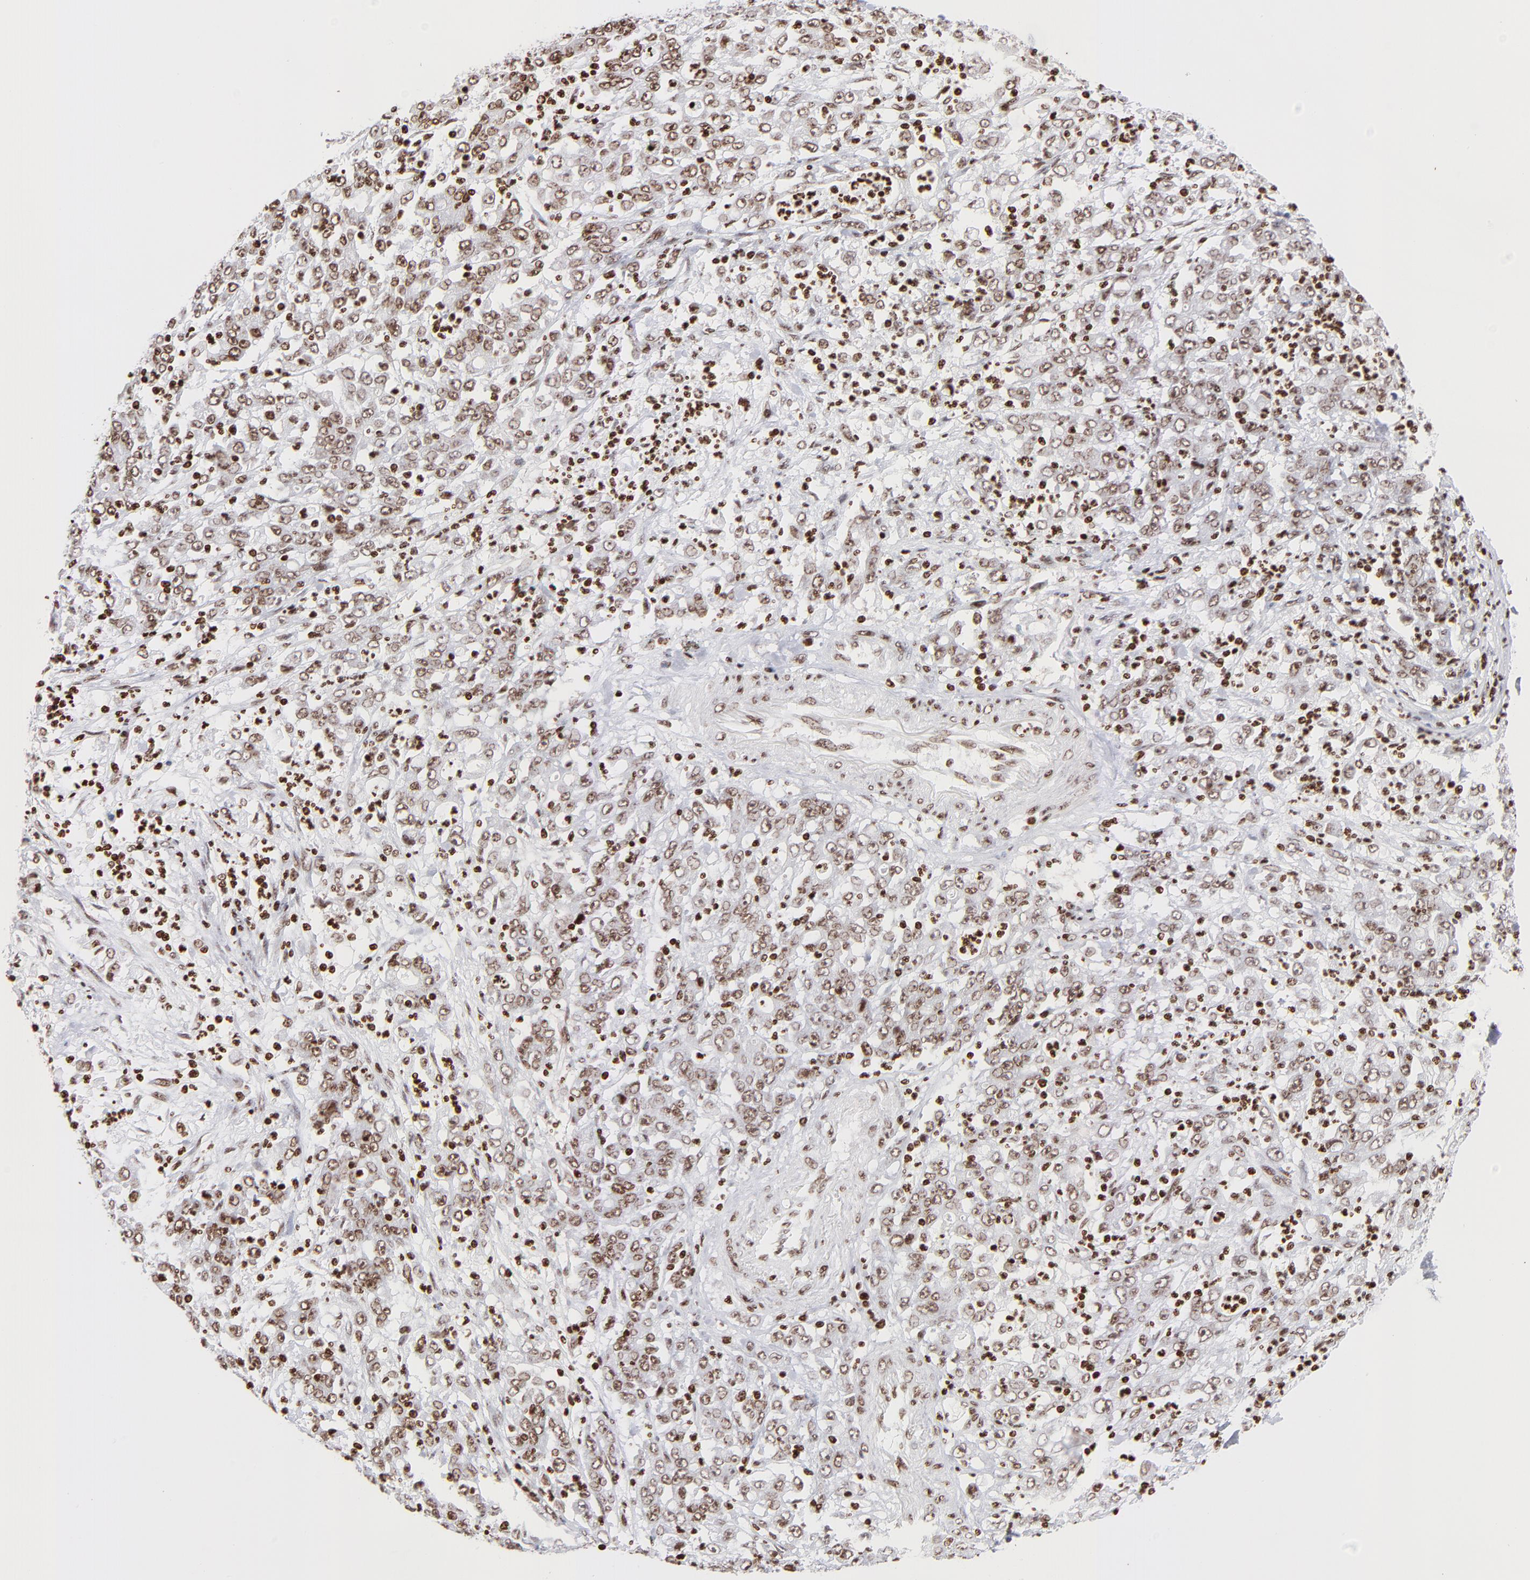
{"staining": {"intensity": "moderate", "quantity": ">75%", "location": "nuclear"}, "tissue": "stomach cancer", "cell_type": "Tumor cells", "image_type": "cancer", "snomed": [{"axis": "morphology", "description": "Adenocarcinoma, NOS"}, {"axis": "topography", "description": "Stomach, lower"}], "caption": "Stomach cancer (adenocarcinoma) stained with a protein marker demonstrates moderate staining in tumor cells.", "gene": "RTL4", "patient": {"sex": "female", "age": 71}}